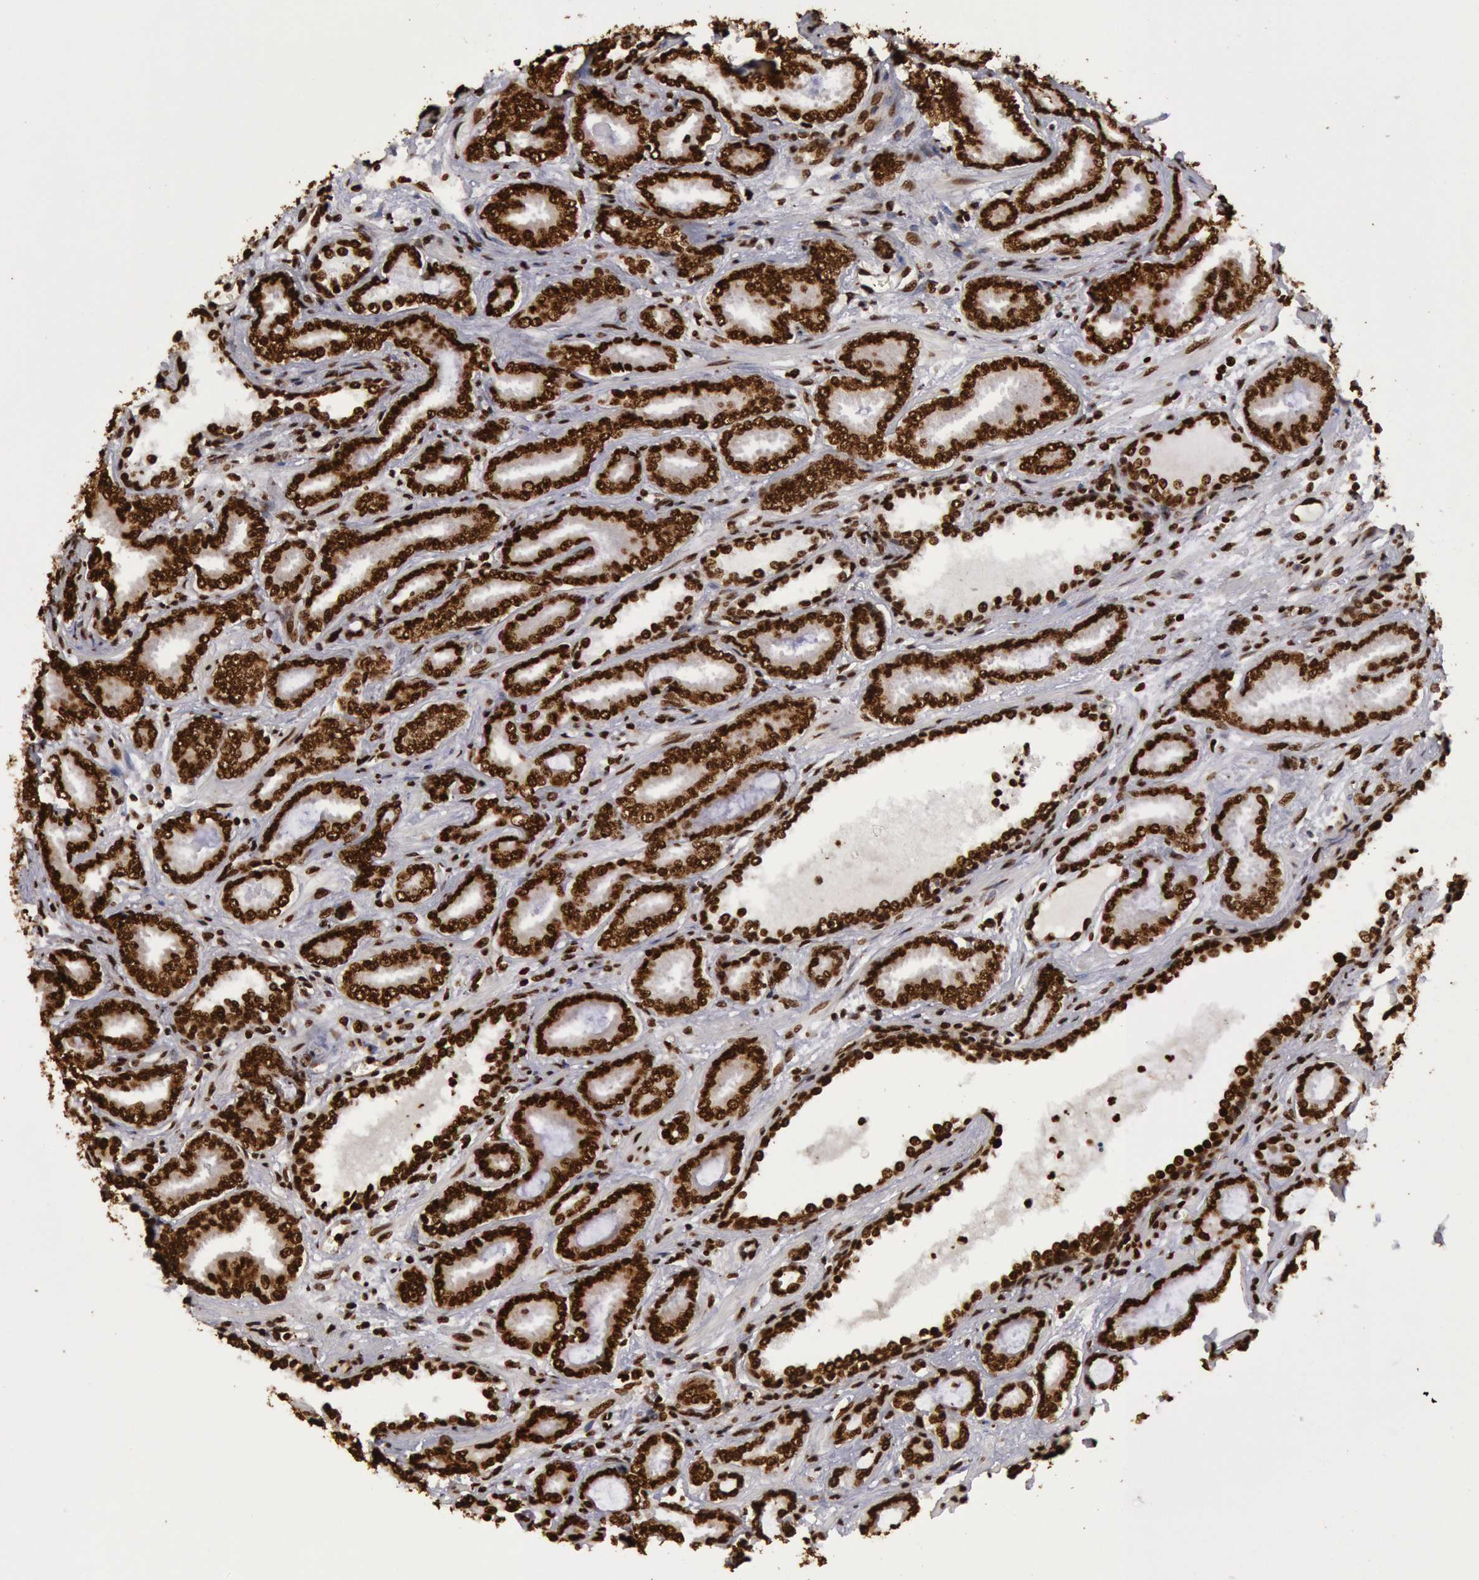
{"staining": {"intensity": "strong", "quantity": ">75%", "location": "nuclear"}, "tissue": "prostate cancer", "cell_type": "Tumor cells", "image_type": "cancer", "snomed": [{"axis": "morphology", "description": "Adenocarcinoma, Low grade"}, {"axis": "topography", "description": "Prostate"}], "caption": "Immunohistochemistry histopathology image of human prostate low-grade adenocarcinoma stained for a protein (brown), which demonstrates high levels of strong nuclear staining in approximately >75% of tumor cells.", "gene": "H3-4", "patient": {"sex": "male", "age": 65}}